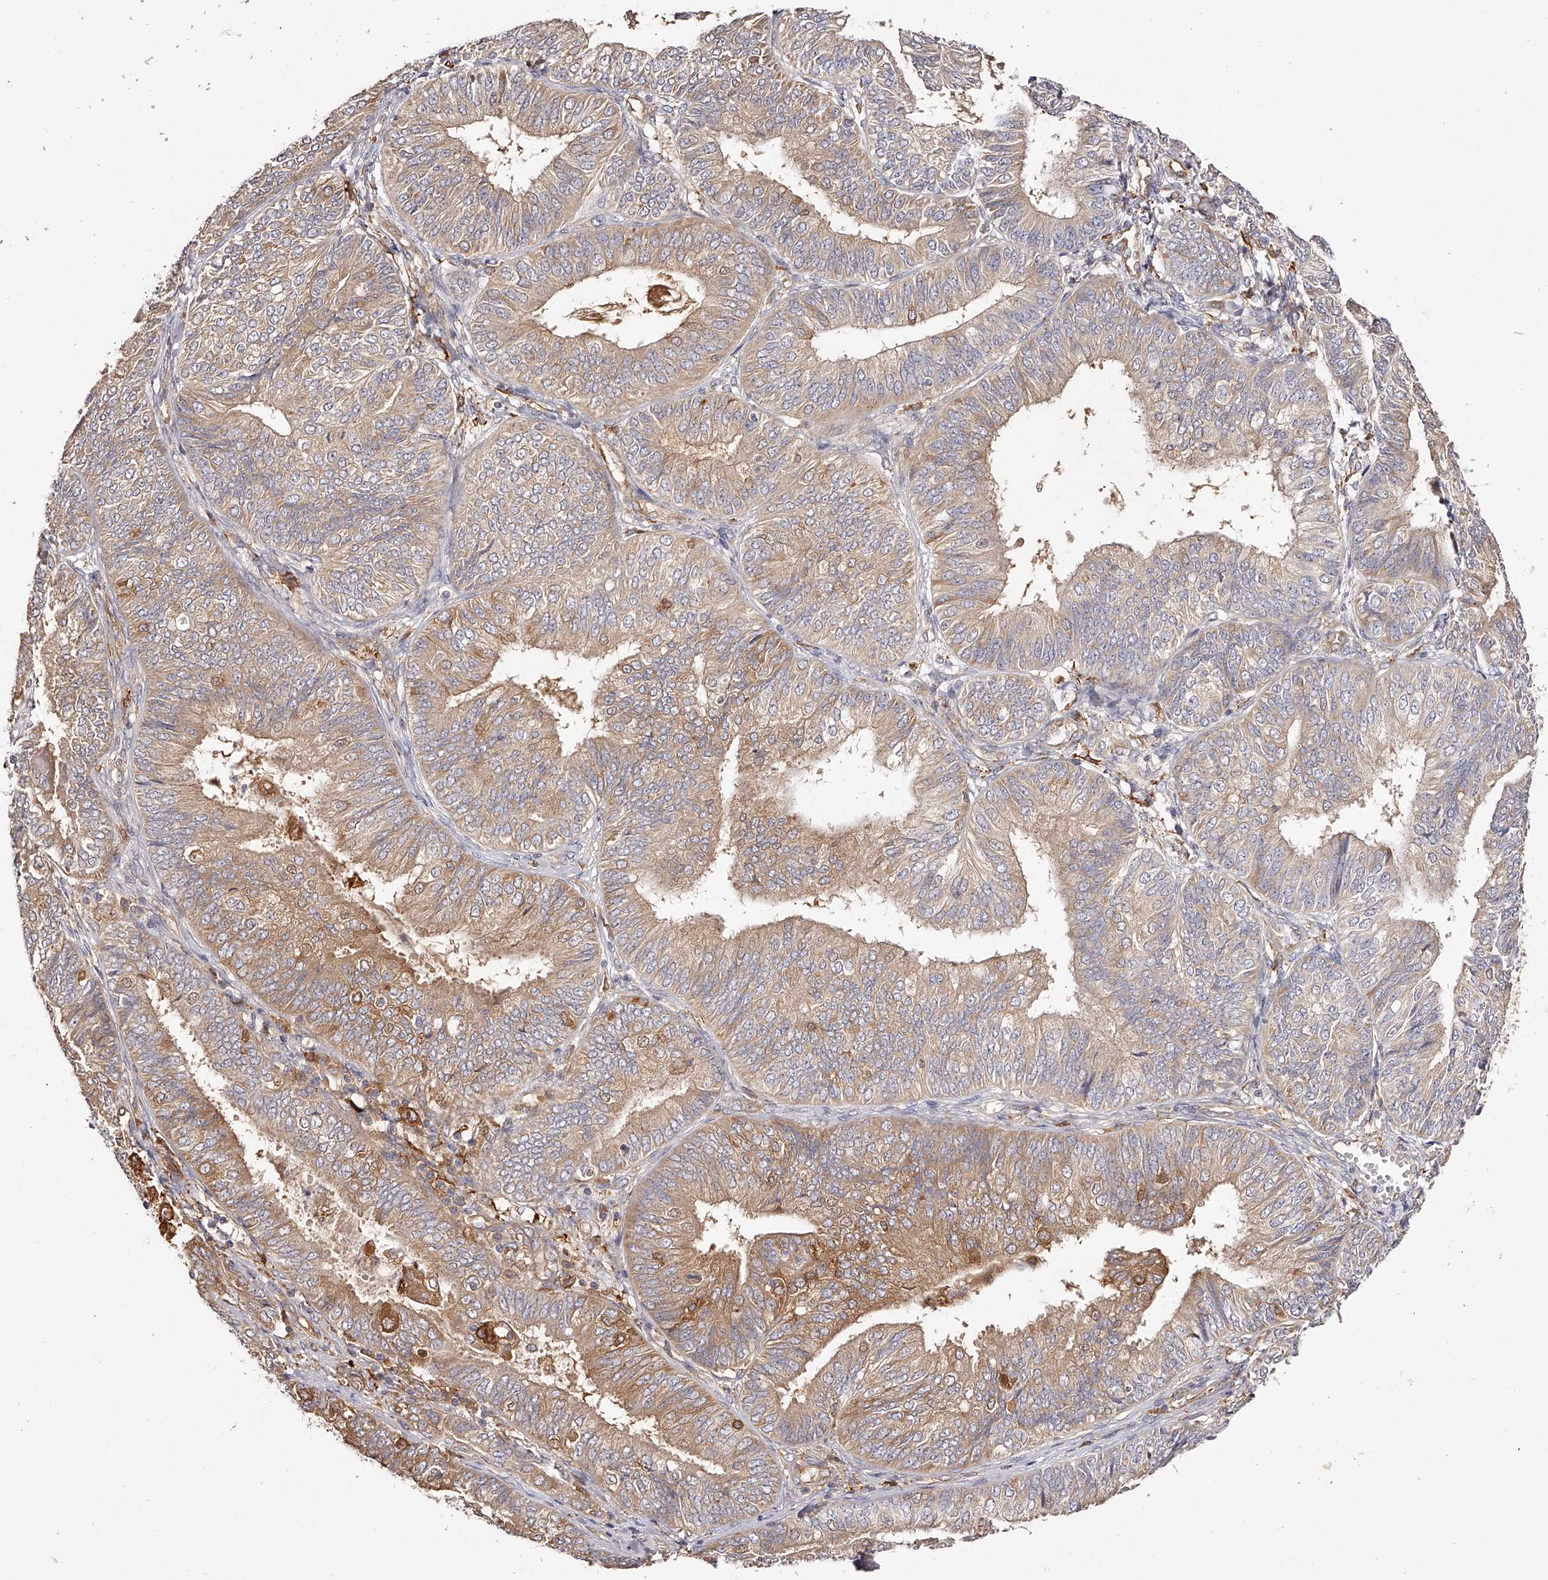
{"staining": {"intensity": "moderate", "quantity": ">75%", "location": "cytoplasmic/membranous"}, "tissue": "endometrial cancer", "cell_type": "Tumor cells", "image_type": "cancer", "snomed": [{"axis": "morphology", "description": "Adenocarcinoma, NOS"}, {"axis": "topography", "description": "Endometrium"}], "caption": "Endometrial cancer tissue exhibits moderate cytoplasmic/membranous staining in approximately >75% of tumor cells, visualized by immunohistochemistry.", "gene": "LAP3", "patient": {"sex": "female", "age": 58}}